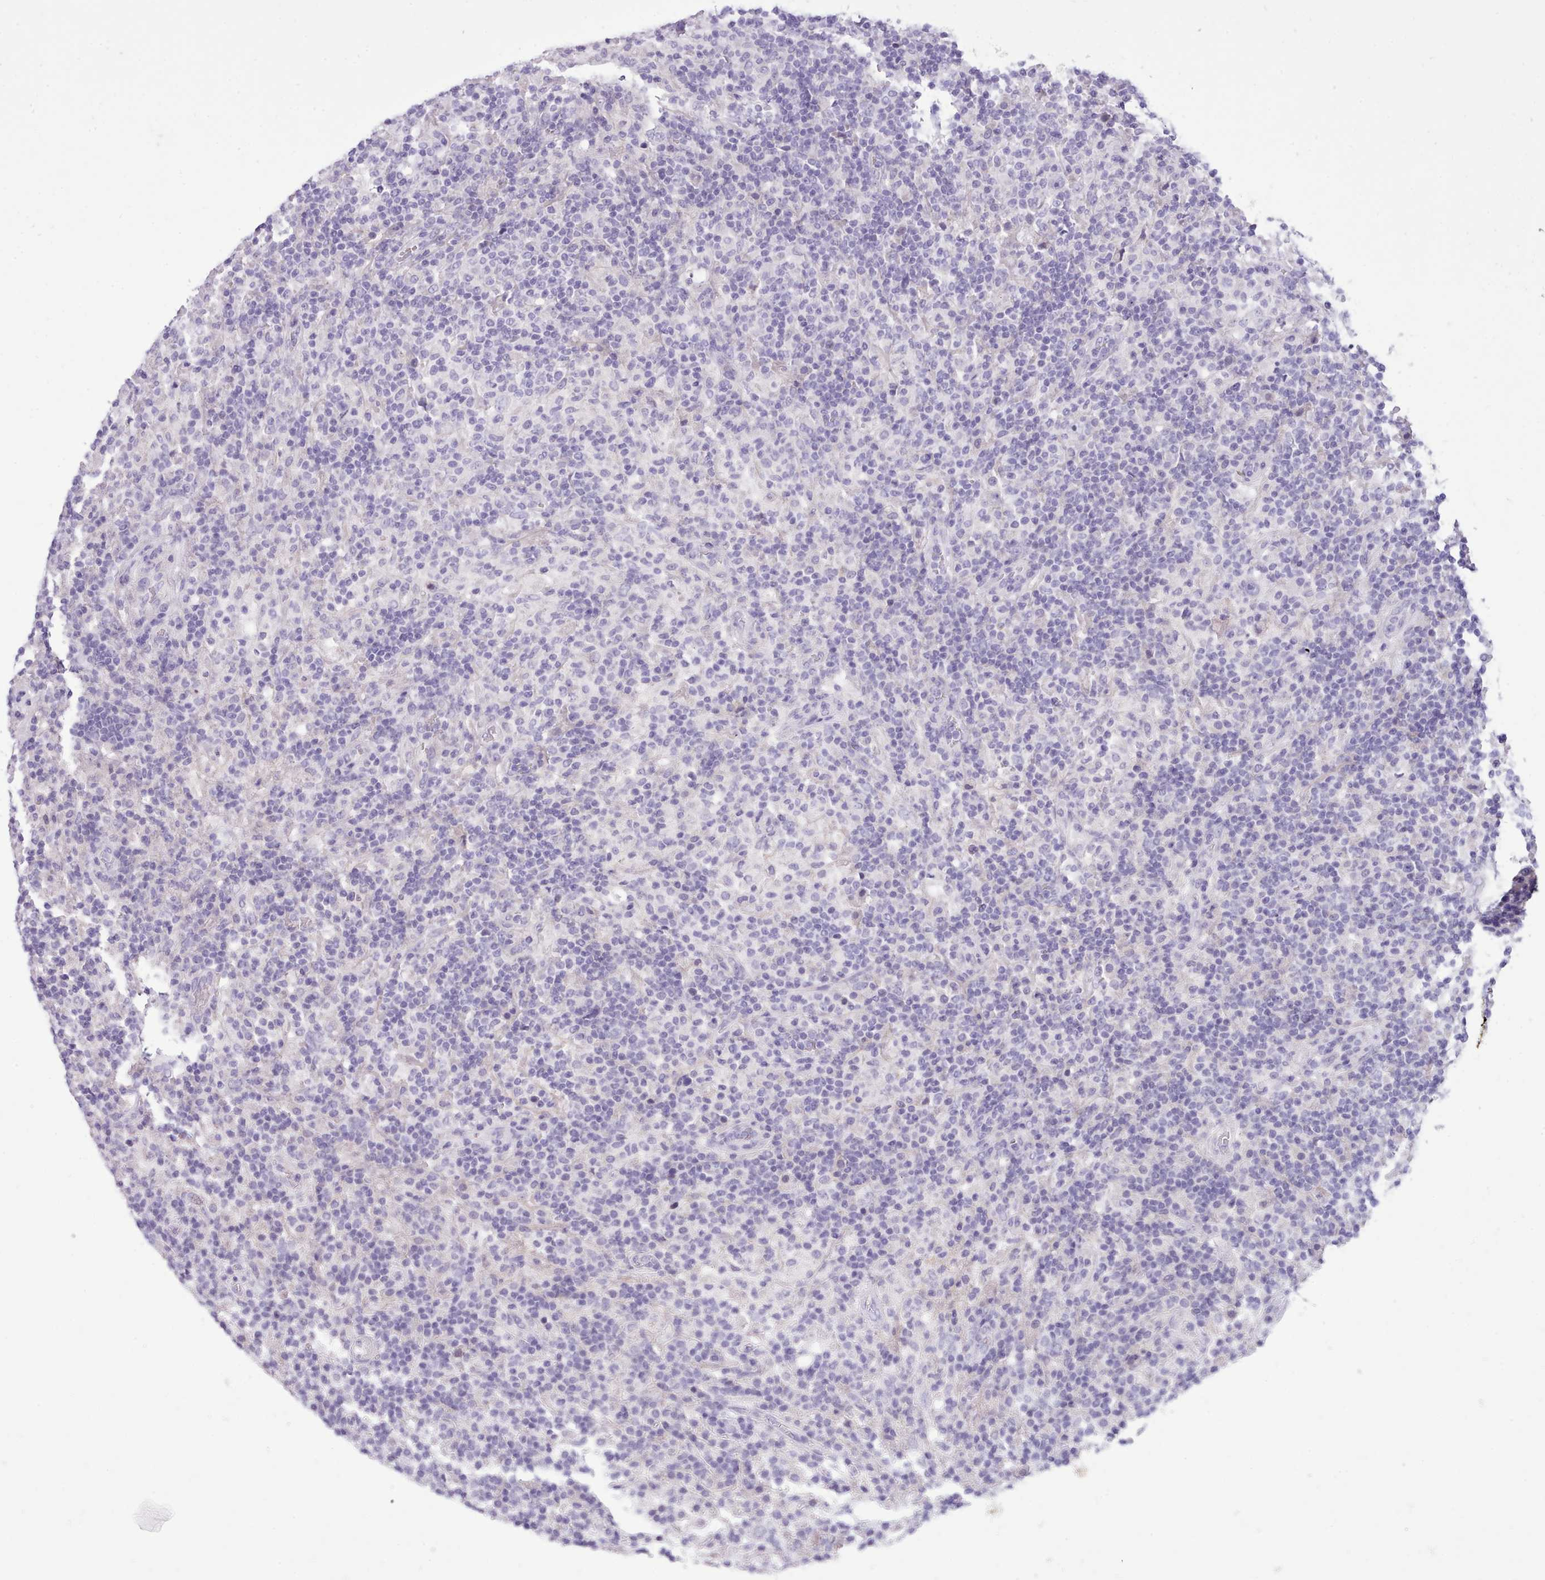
{"staining": {"intensity": "negative", "quantity": "none", "location": "none"}, "tissue": "lymphoma", "cell_type": "Tumor cells", "image_type": "cancer", "snomed": [{"axis": "morphology", "description": "Hodgkin's disease, NOS"}, {"axis": "topography", "description": "Lymph node"}], "caption": "DAB immunohistochemical staining of Hodgkin's disease demonstrates no significant staining in tumor cells. Nuclei are stained in blue.", "gene": "CYP2A13", "patient": {"sex": "male", "age": 70}}